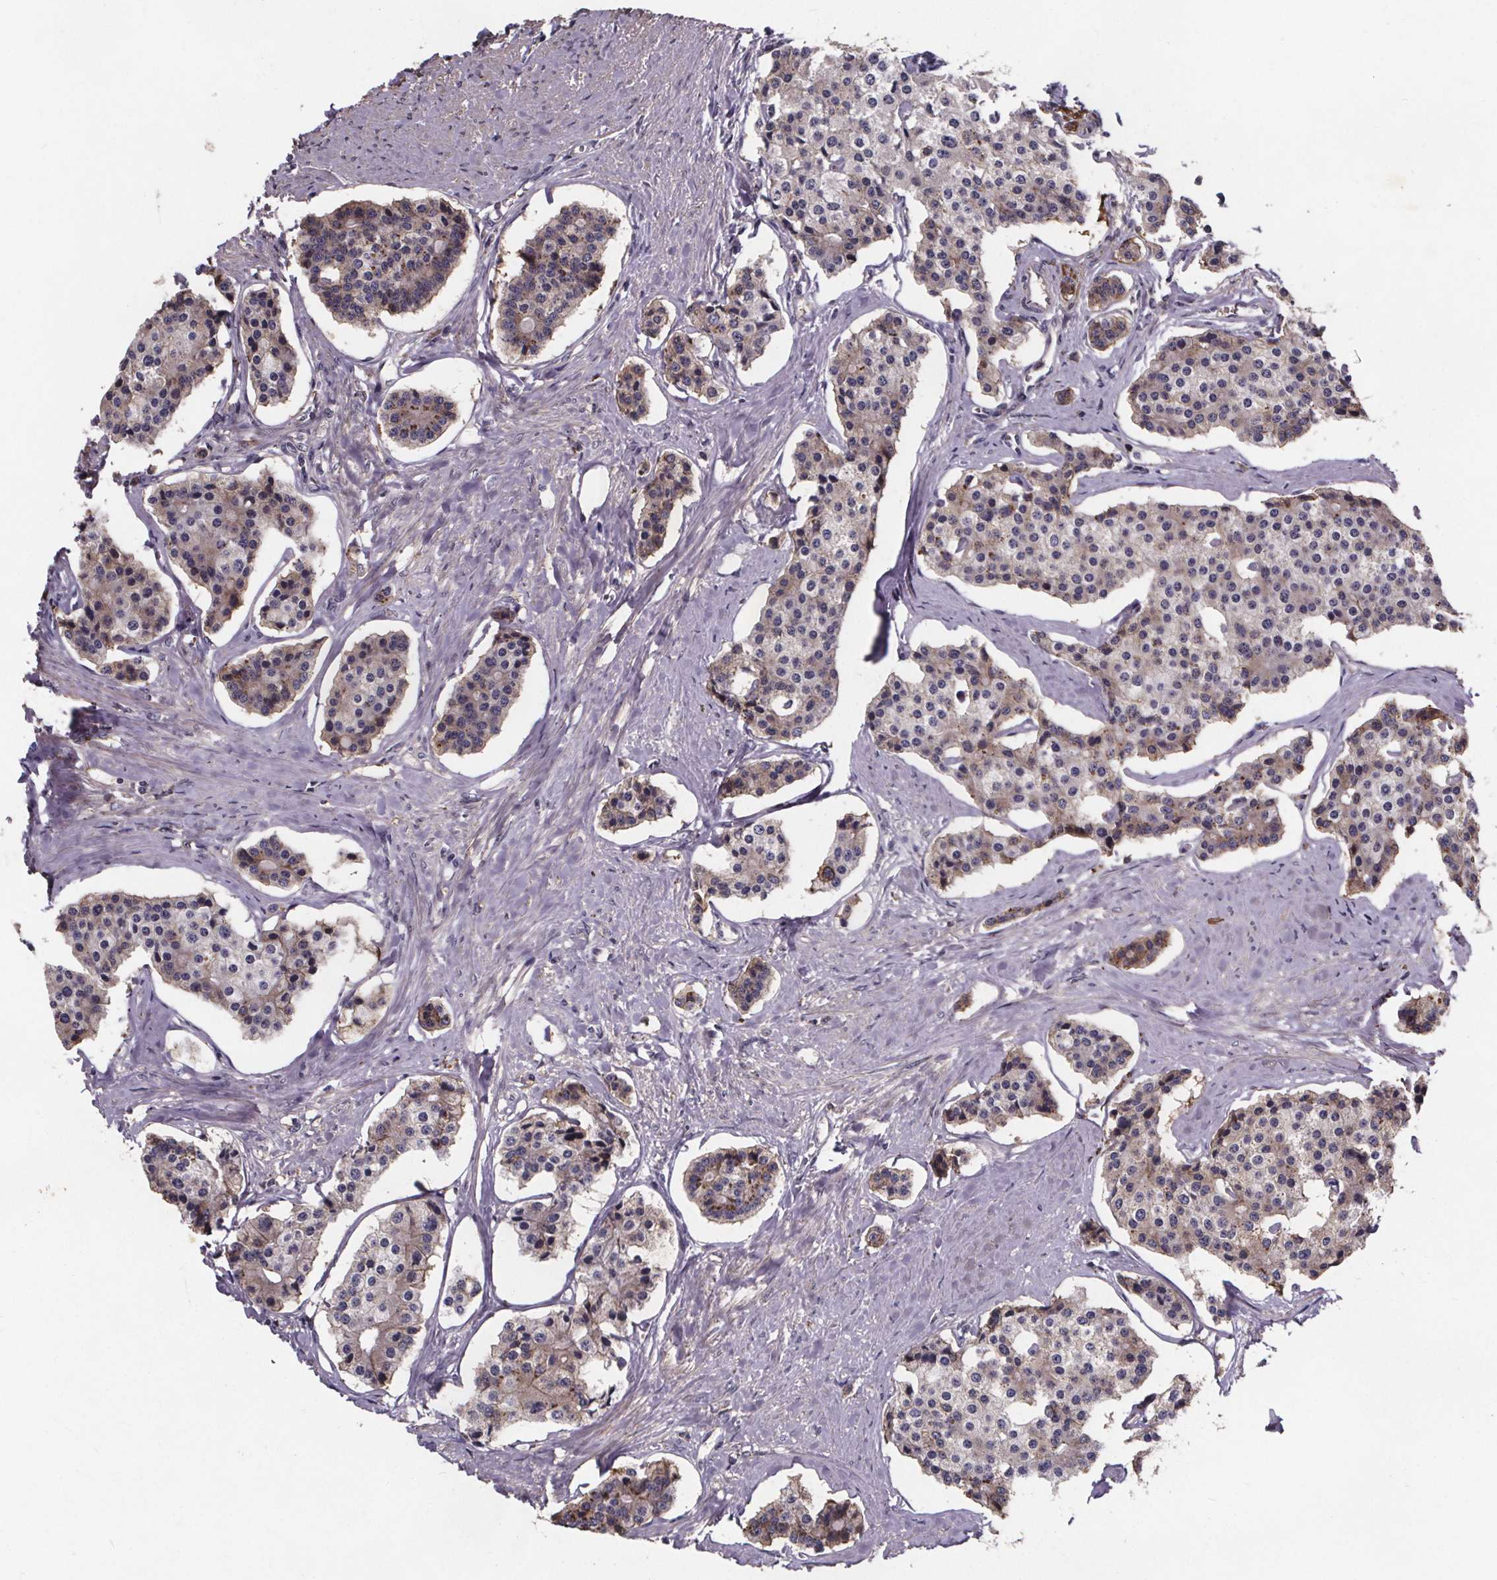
{"staining": {"intensity": "weak", "quantity": "25%-75%", "location": "cytoplasmic/membranous"}, "tissue": "carcinoid", "cell_type": "Tumor cells", "image_type": "cancer", "snomed": [{"axis": "morphology", "description": "Carcinoid, malignant, NOS"}, {"axis": "topography", "description": "Small intestine"}], "caption": "High-magnification brightfield microscopy of malignant carcinoid stained with DAB (3,3'-diaminobenzidine) (brown) and counterstained with hematoxylin (blue). tumor cells exhibit weak cytoplasmic/membranous positivity is appreciated in about25%-75% of cells.", "gene": "FASTKD3", "patient": {"sex": "female", "age": 65}}